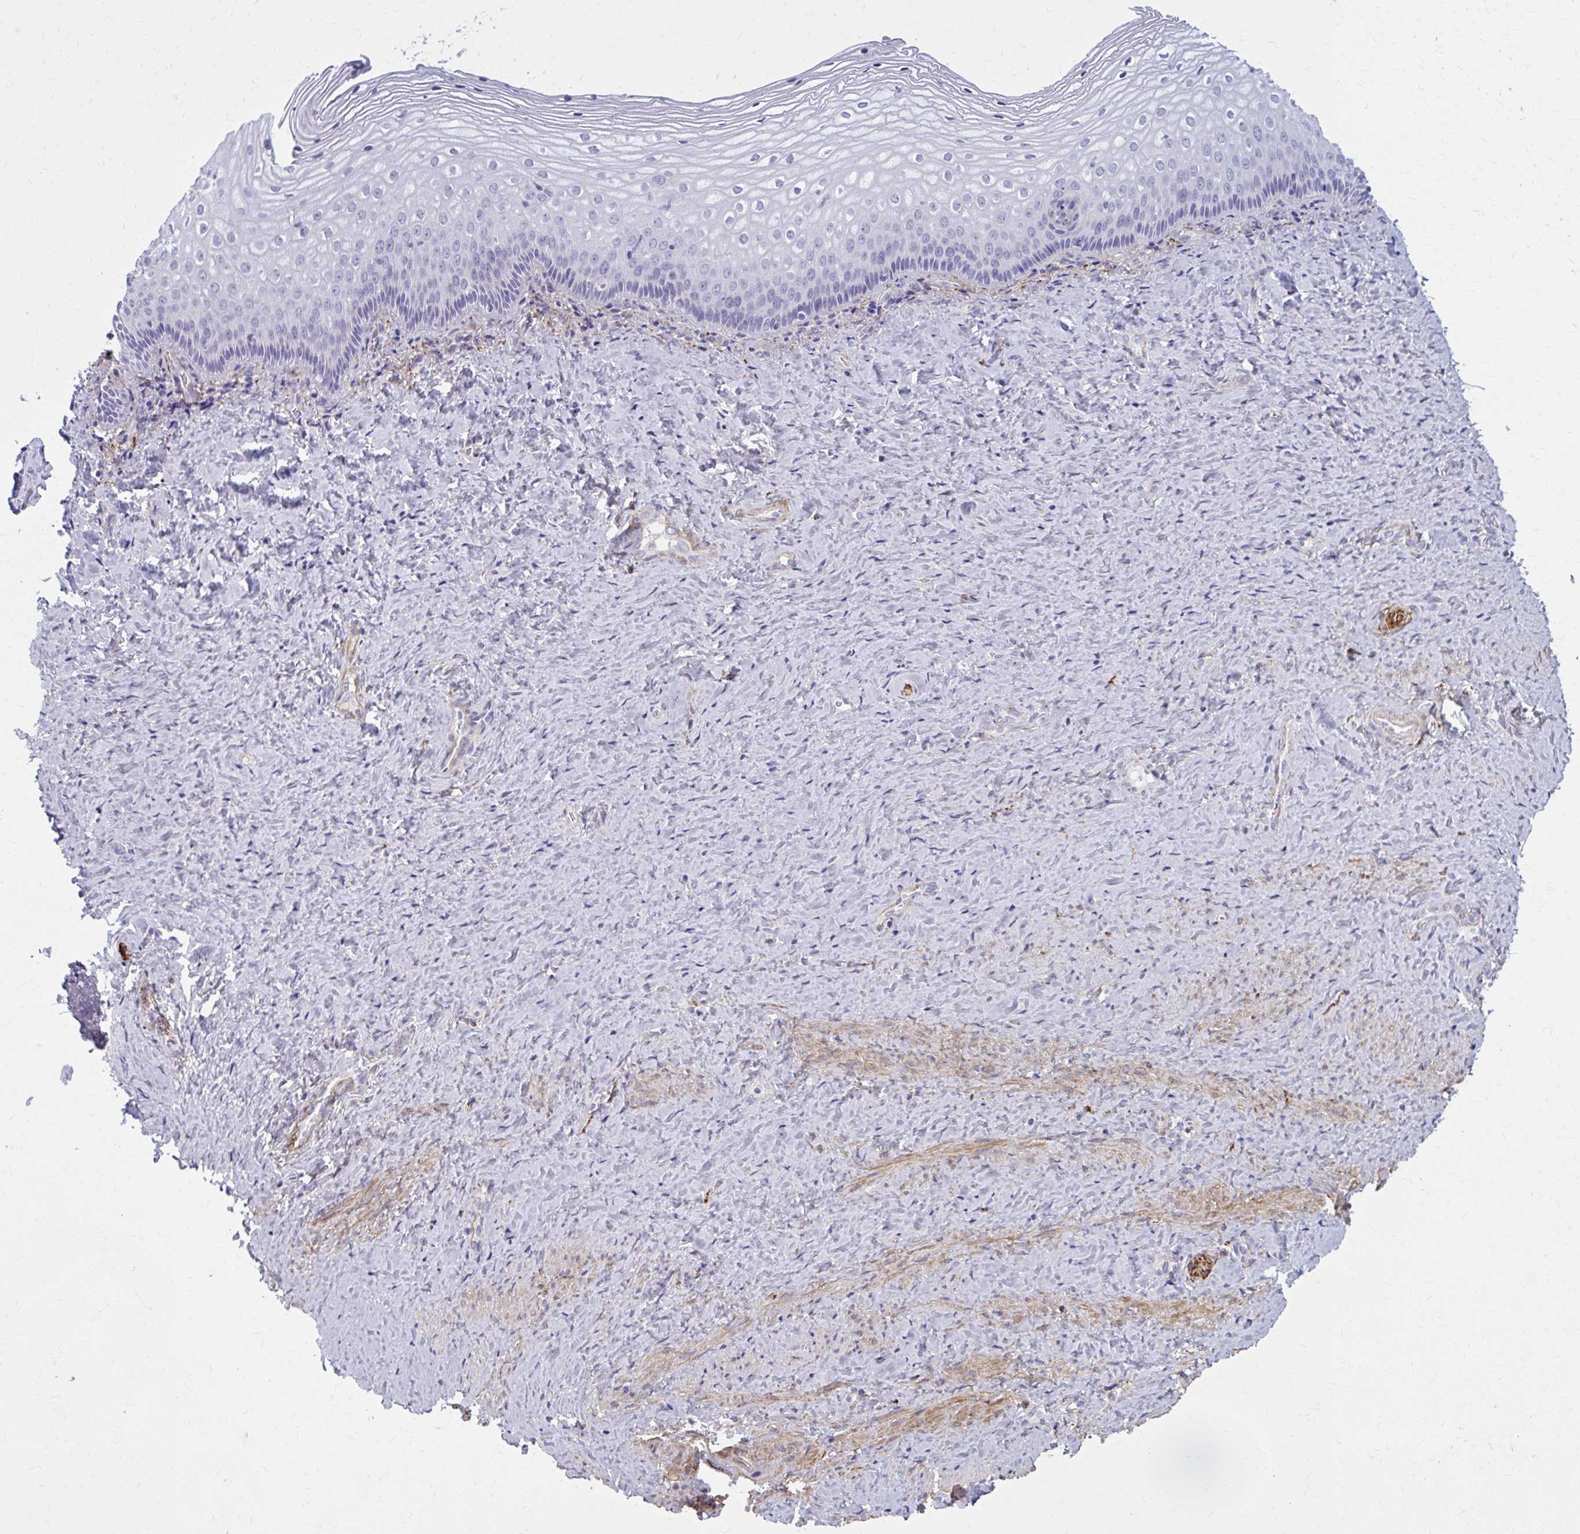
{"staining": {"intensity": "negative", "quantity": "none", "location": "none"}, "tissue": "vagina", "cell_type": "Squamous epithelial cells", "image_type": "normal", "snomed": [{"axis": "morphology", "description": "Normal tissue, NOS"}, {"axis": "topography", "description": "Vagina"}], "caption": "An immunohistochemistry (IHC) image of normal vagina is shown. There is no staining in squamous epithelial cells of vagina. (DAB (3,3'-diaminobenzidine) immunohistochemistry (IHC) visualized using brightfield microscopy, high magnification).", "gene": "AKAP12", "patient": {"sex": "female", "age": 45}}